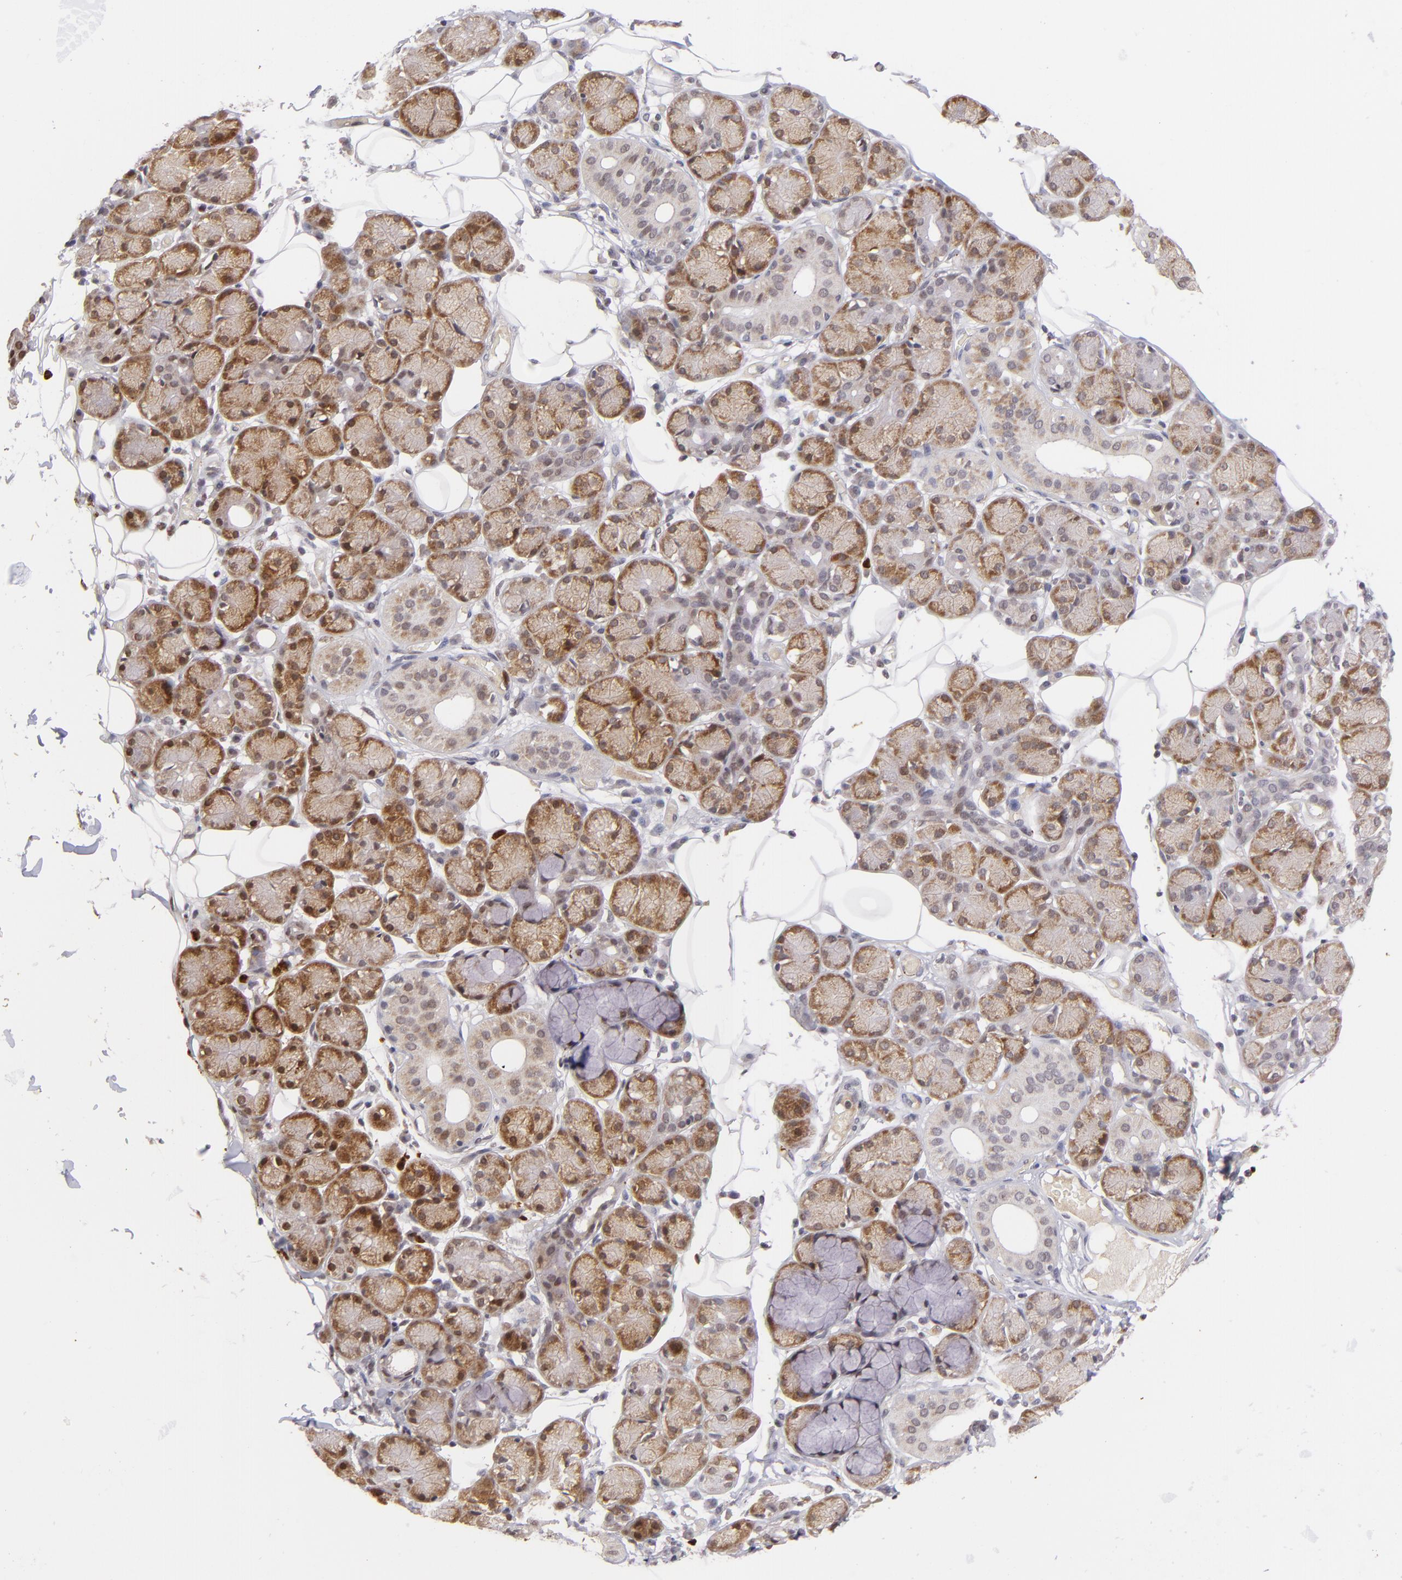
{"staining": {"intensity": "moderate", "quantity": ">75%", "location": "cytoplasmic/membranous,nuclear"}, "tissue": "salivary gland", "cell_type": "Glandular cells", "image_type": "normal", "snomed": [{"axis": "morphology", "description": "Normal tissue, NOS"}, {"axis": "topography", "description": "Salivary gland"}], "caption": "IHC of normal salivary gland shows medium levels of moderate cytoplasmic/membranous,nuclear expression in about >75% of glandular cells.", "gene": "RXRG", "patient": {"sex": "male", "age": 54}}